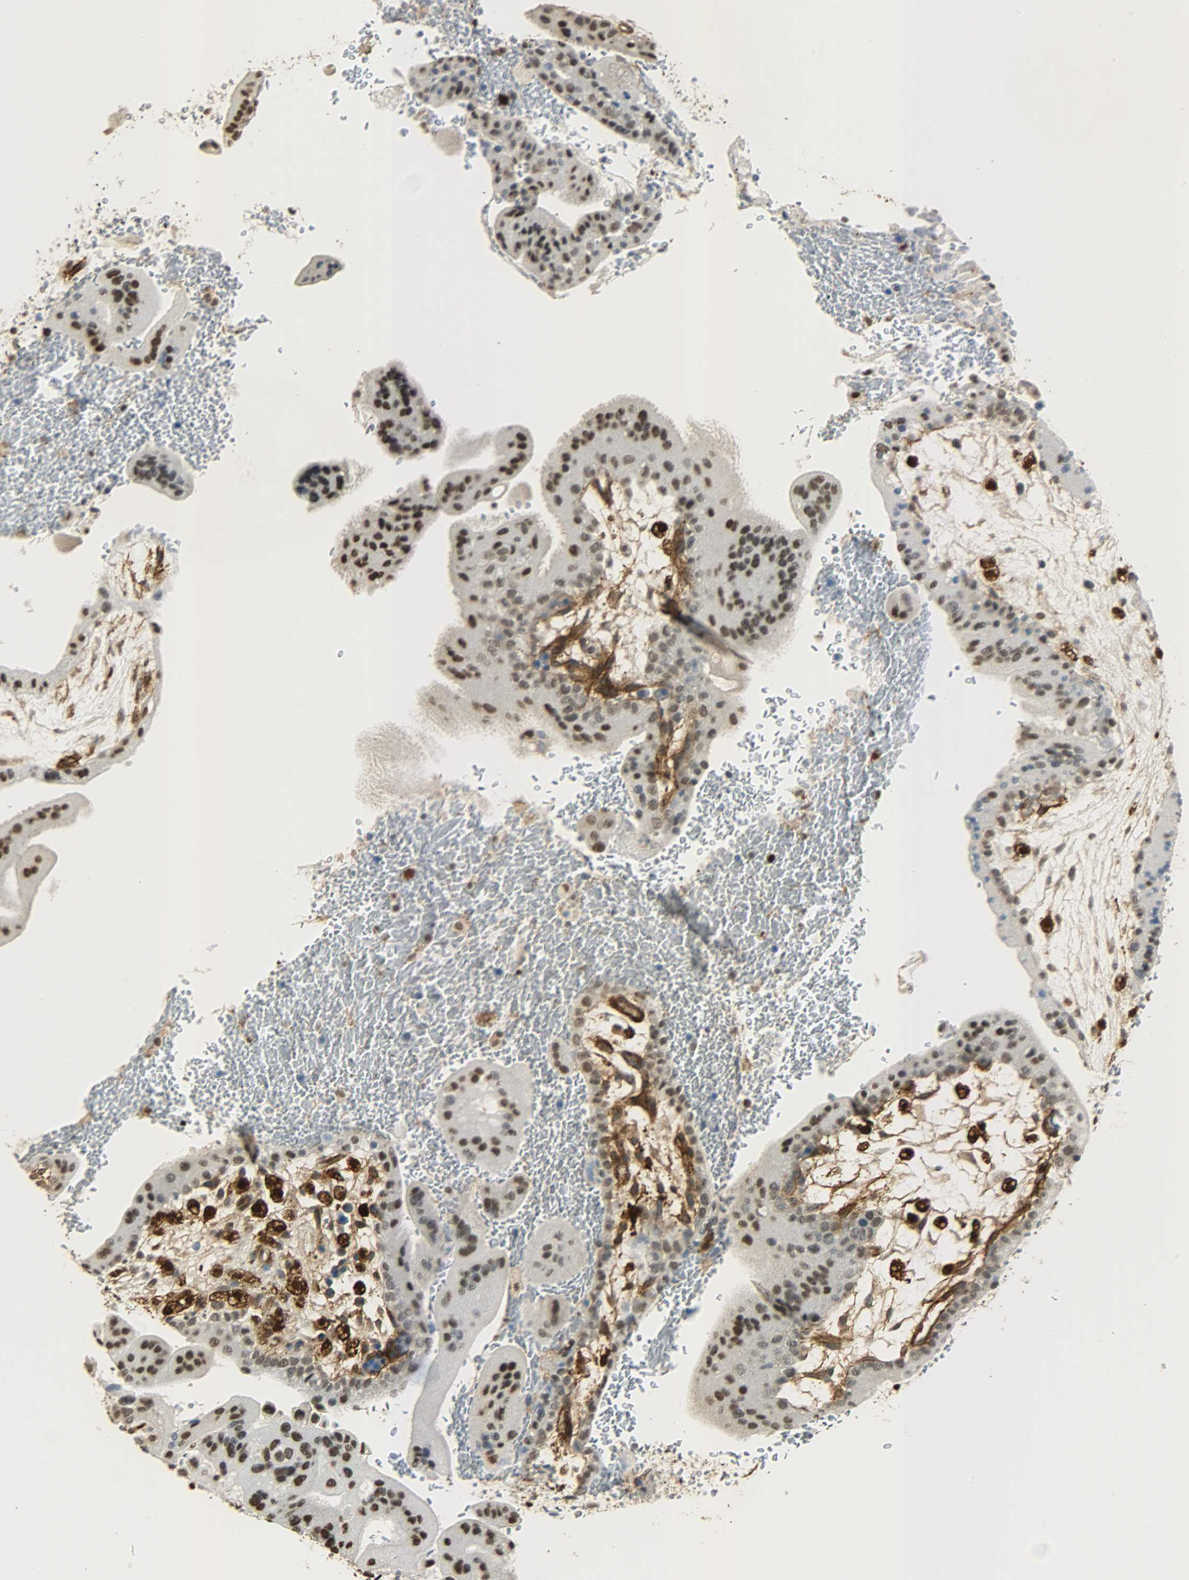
{"staining": {"intensity": "strong", "quantity": ">75%", "location": "nuclear"}, "tissue": "placenta", "cell_type": "Decidual cells", "image_type": "normal", "snomed": [{"axis": "morphology", "description": "Normal tissue, NOS"}, {"axis": "topography", "description": "Placenta"}], "caption": "Immunohistochemical staining of normal human placenta shows >75% levels of strong nuclear protein expression in about >75% of decidual cells. (IHC, brightfield microscopy, high magnification).", "gene": "NGFR", "patient": {"sex": "female", "age": 35}}